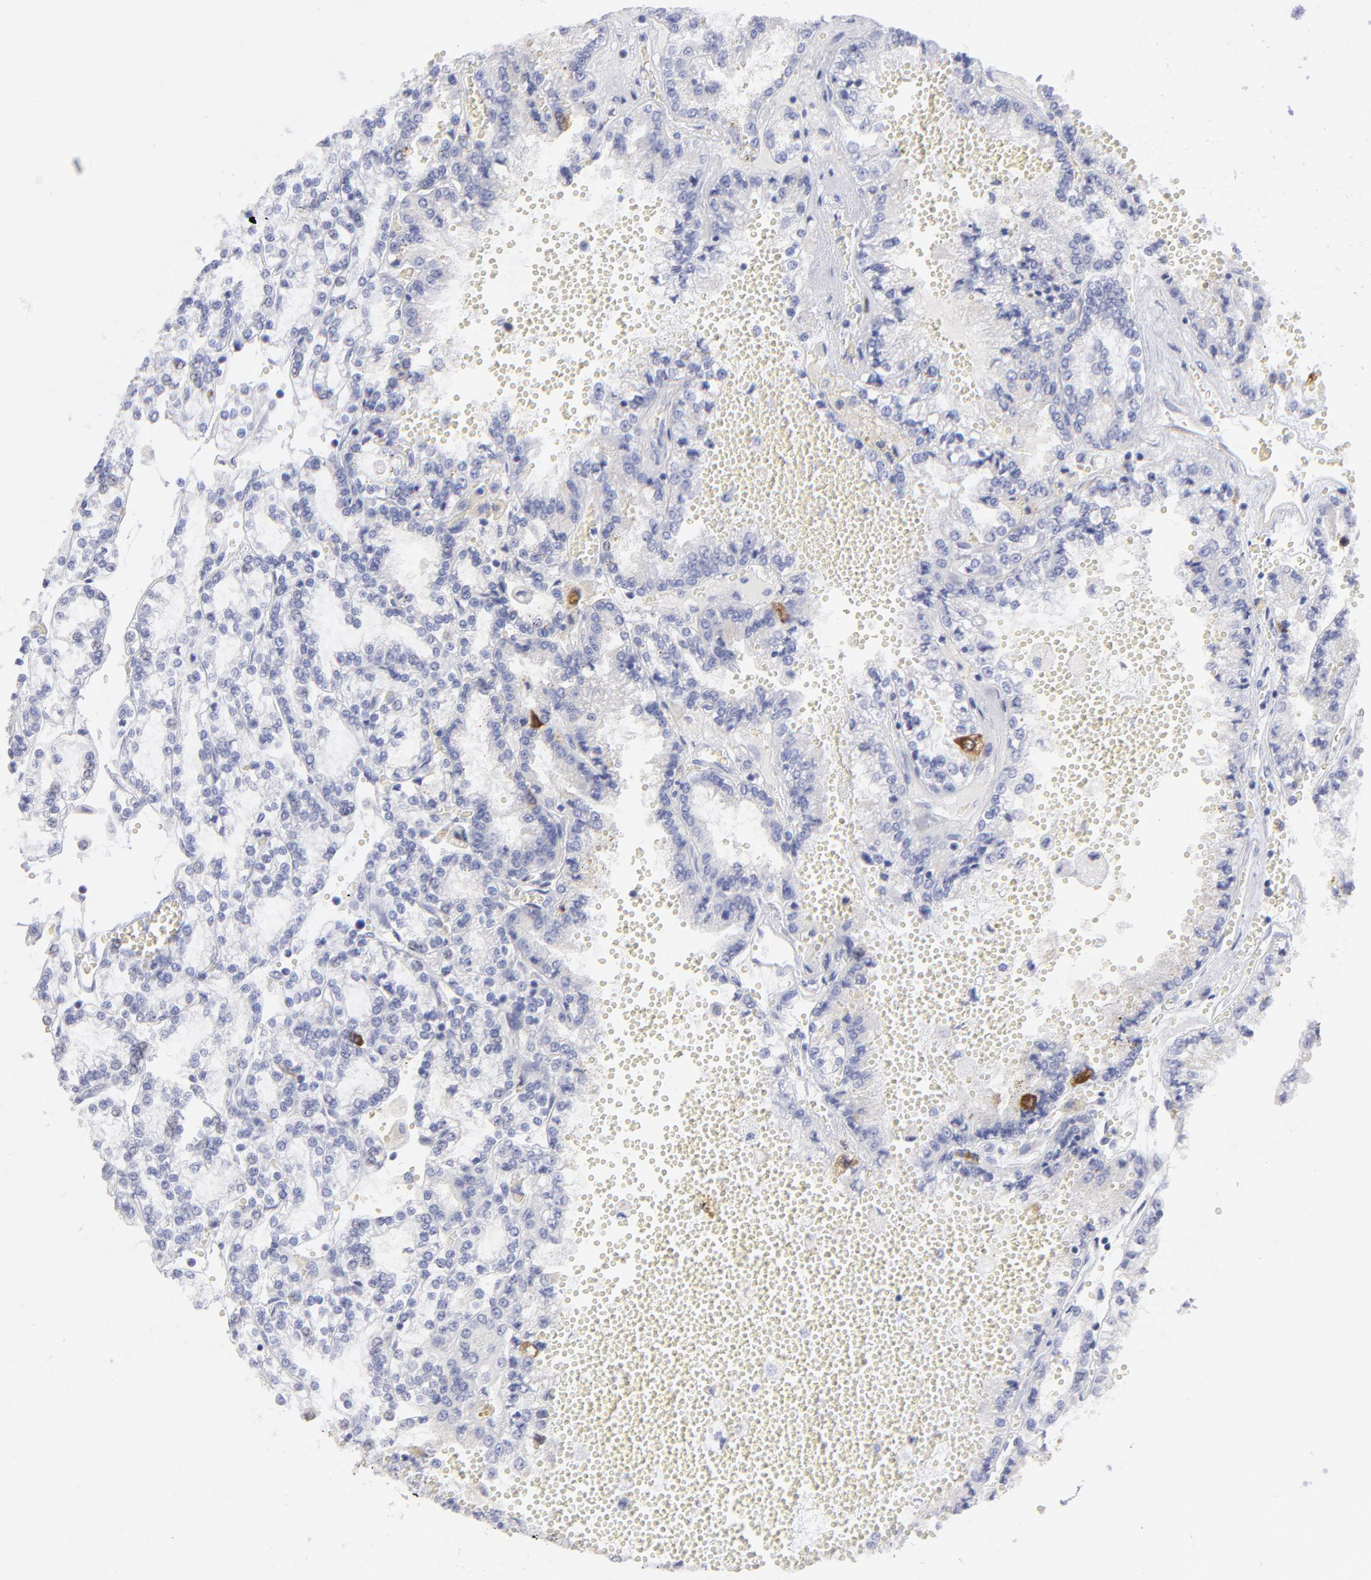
{"staining": {"intensity": "strong", "quantity": "<25%", "location": "cytoplasmic/membranous"}, "tissue": "renal cancer", "cell_type": "Tumor cells", "image_type": "cancer", "snomed": [{"axis": "morphology", "description": "Adenocarcinoma, NOS"}, {"axis": "topography", "description": "Kidney"}], "caption": "Adenocarcinoma (renal) stained with immunohistochemistry (IHC) reveals strong cytoplasmic/membranous positivity in about <25% of tumor cells.", "gene": "CCNB1", "patient": {"sex": "female", "age": 56}}